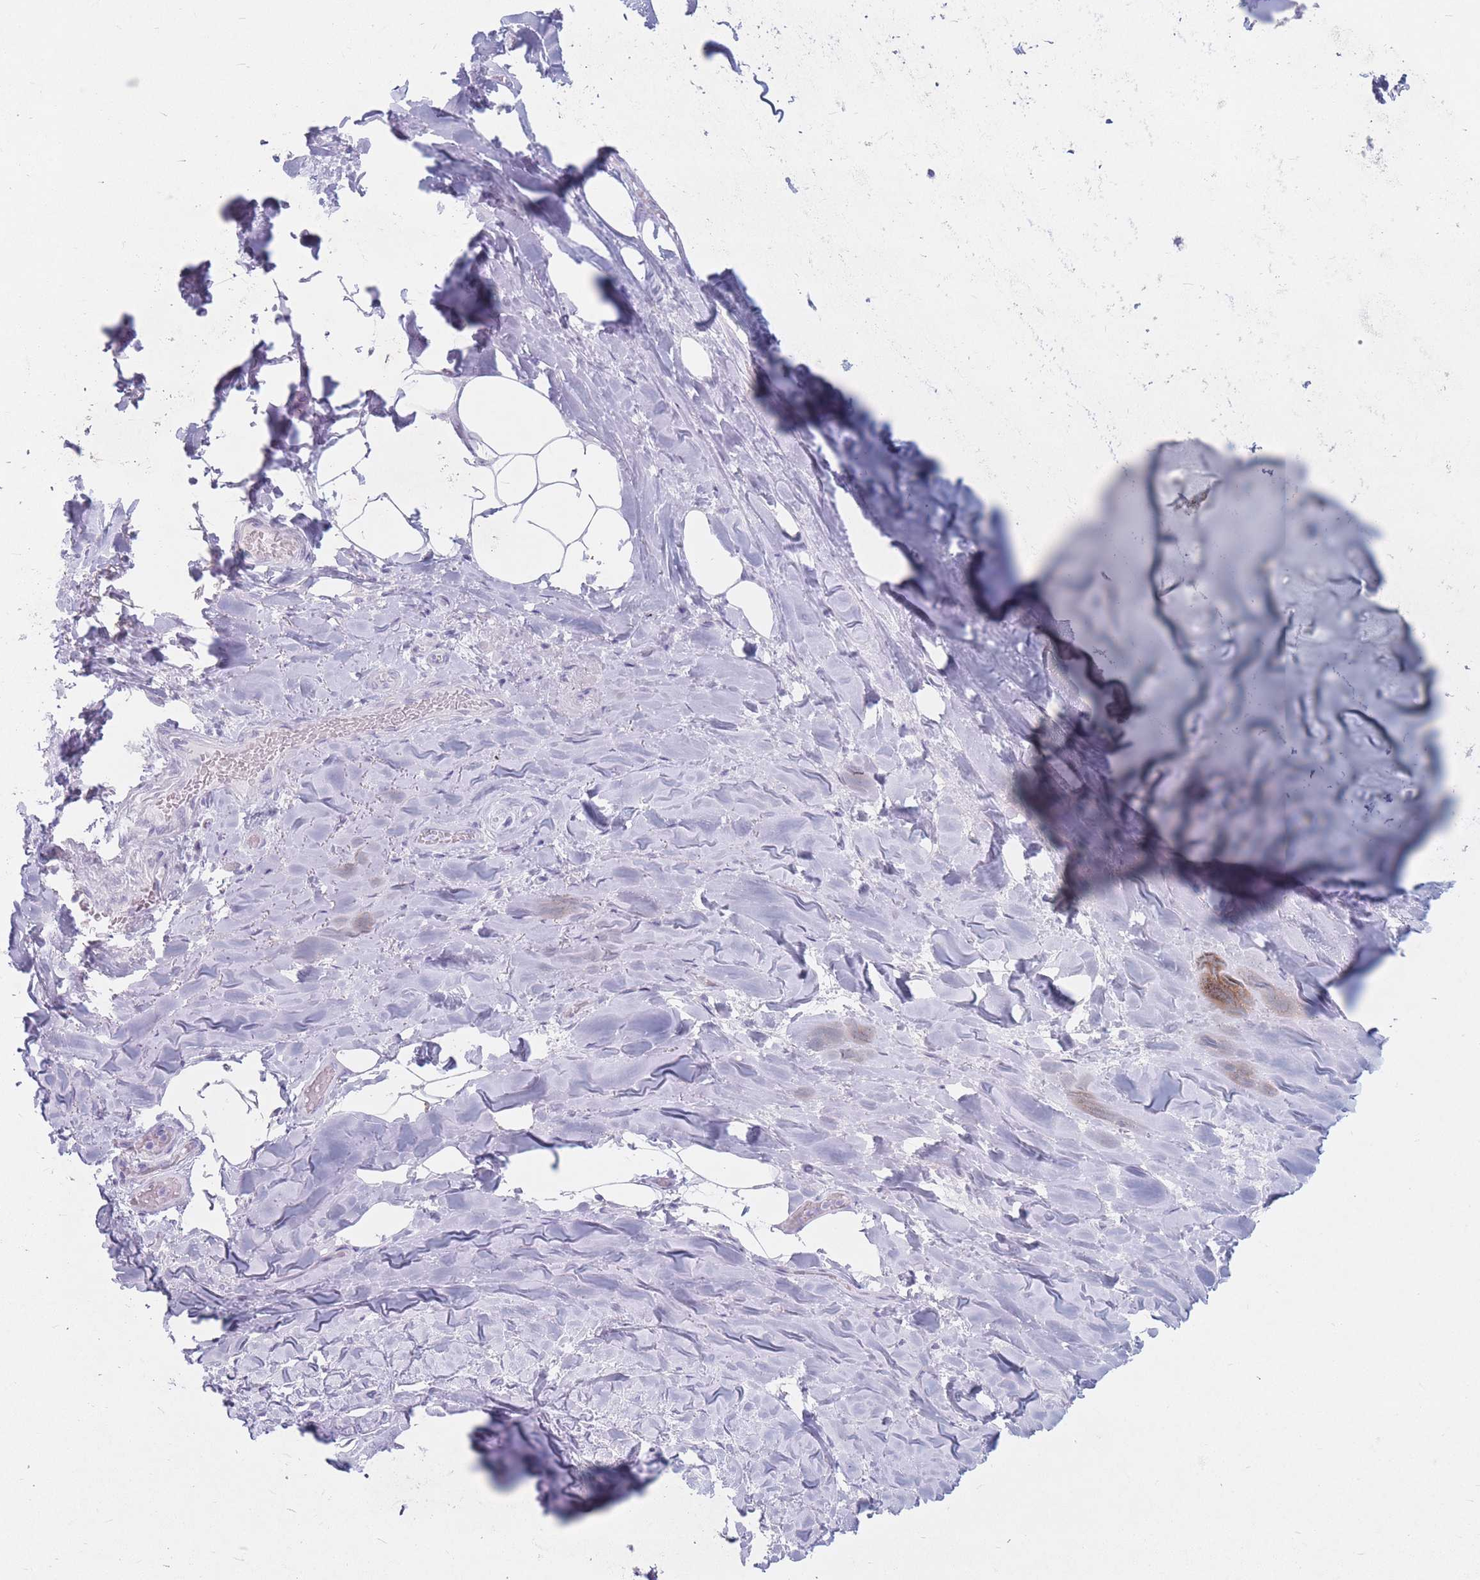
{"staining": {"intensity": "negative", "quantity": "none", "location": "none"}, "tissue": "adipose tissue", "cell_type": "Adipocytes", "image_type": "normal", "snomed": [{"axis": "morphology", "description": "Normal tissue, NOS"}, {"axis": "topography", "description": "Lymph node"}, {"axis": "topography", "description": "Cartilage tissue"}, {"axis": "topography", "description": "Bronchus"}], "caption": "DAB (3,3'-diaminobenzidine) immunohistochemical staining of normal adipose tissue displays no significant staining in adipocytes.", "gene": "ST3GAL5", "patient": {"sex": "male", "age": 63}}